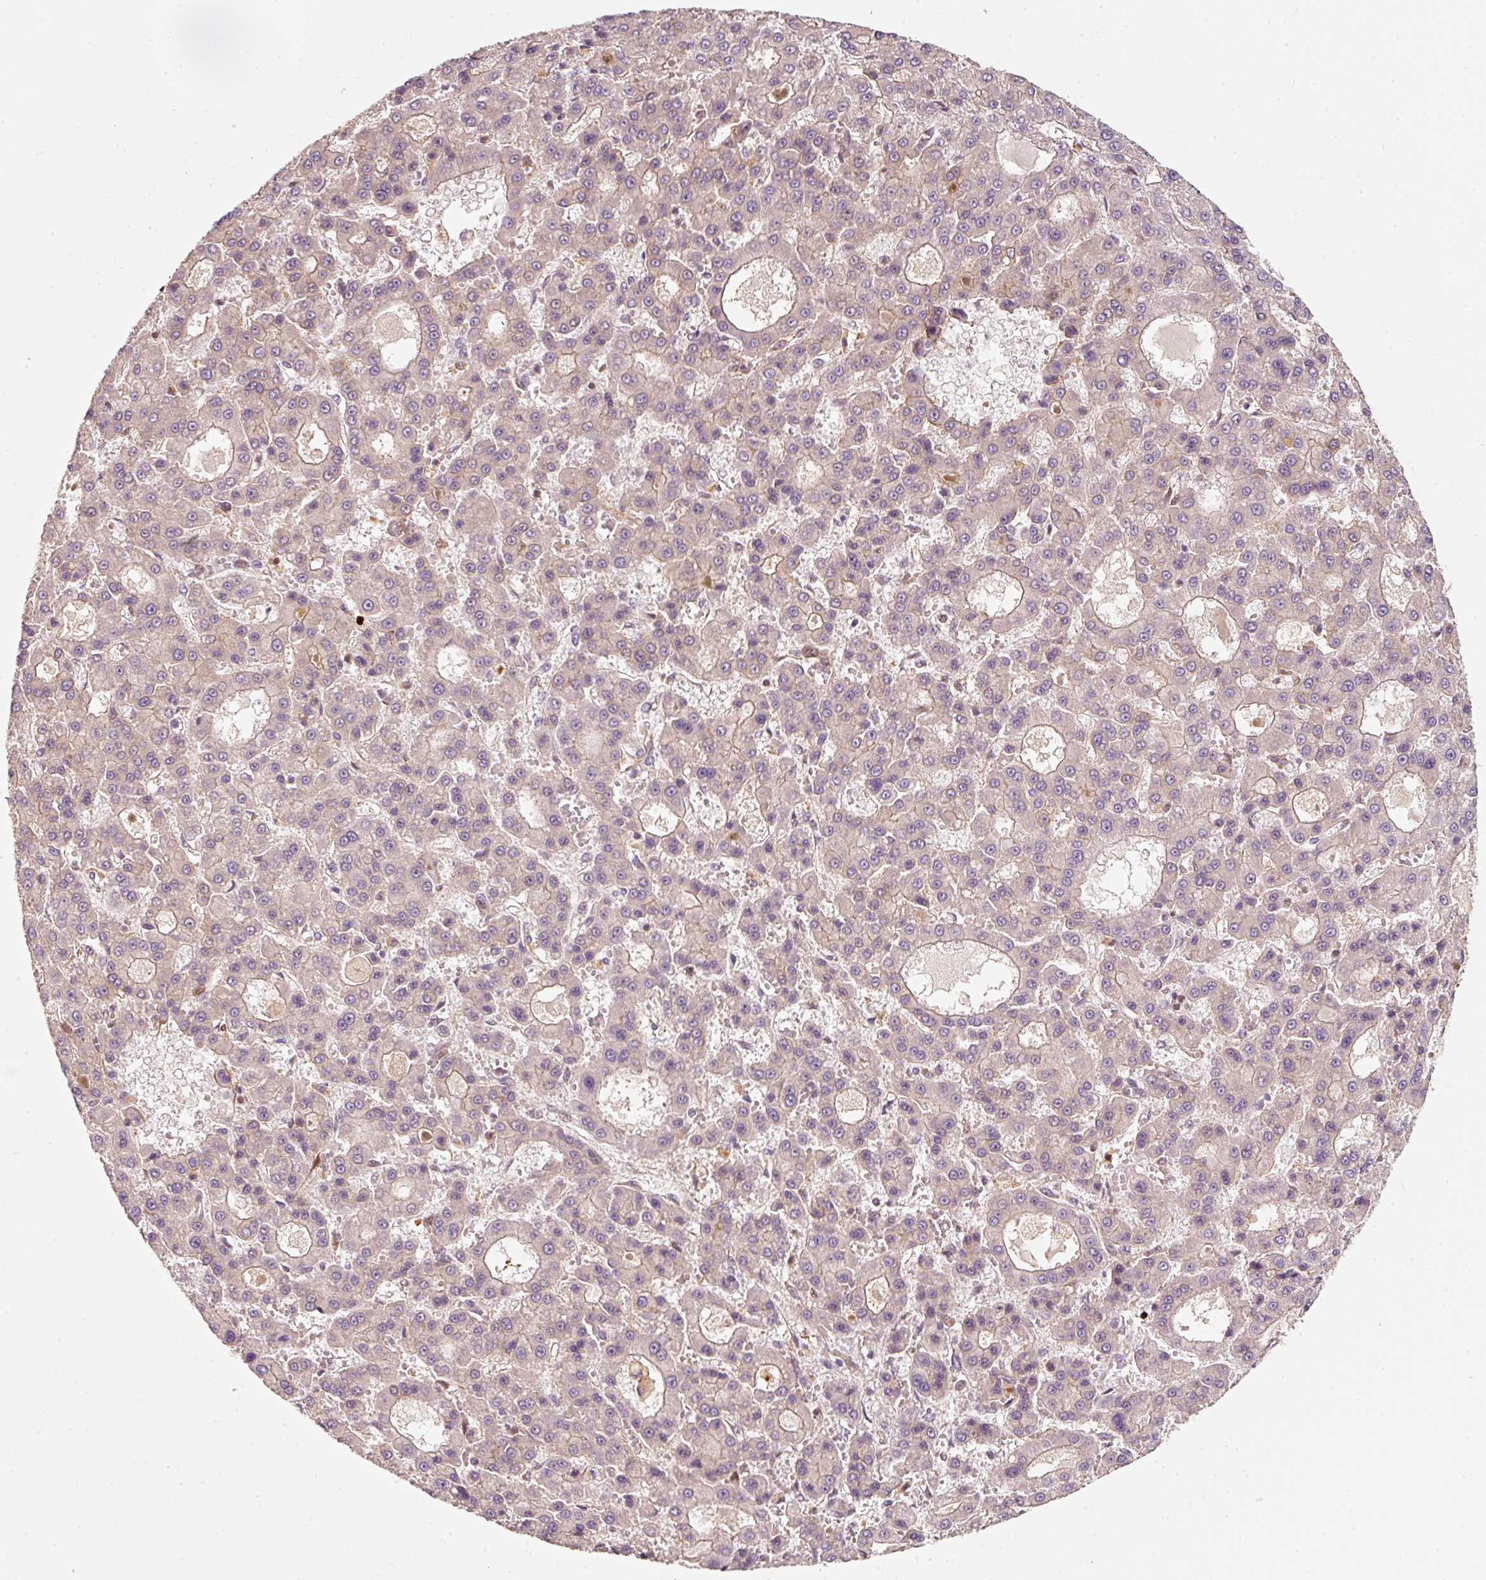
{"staining": {"intensity": "negative", "quantity": "none", "location": "none"}, "tissue": "liver cancer", "cell_type": "Tumor cells", "image_type": "cancer", "snomed": [{"axis": "morphology", "description": "Carcinoma, Hepatocellular, NOS"}, {"axis": "topography", "description": "Liver"}], "caption": "Tumor cells show no significant protein staining in hepatocellular carcinoma (liver).", "gene": "IQGAP2", "patient": {"sex": "male", "age": 70}}